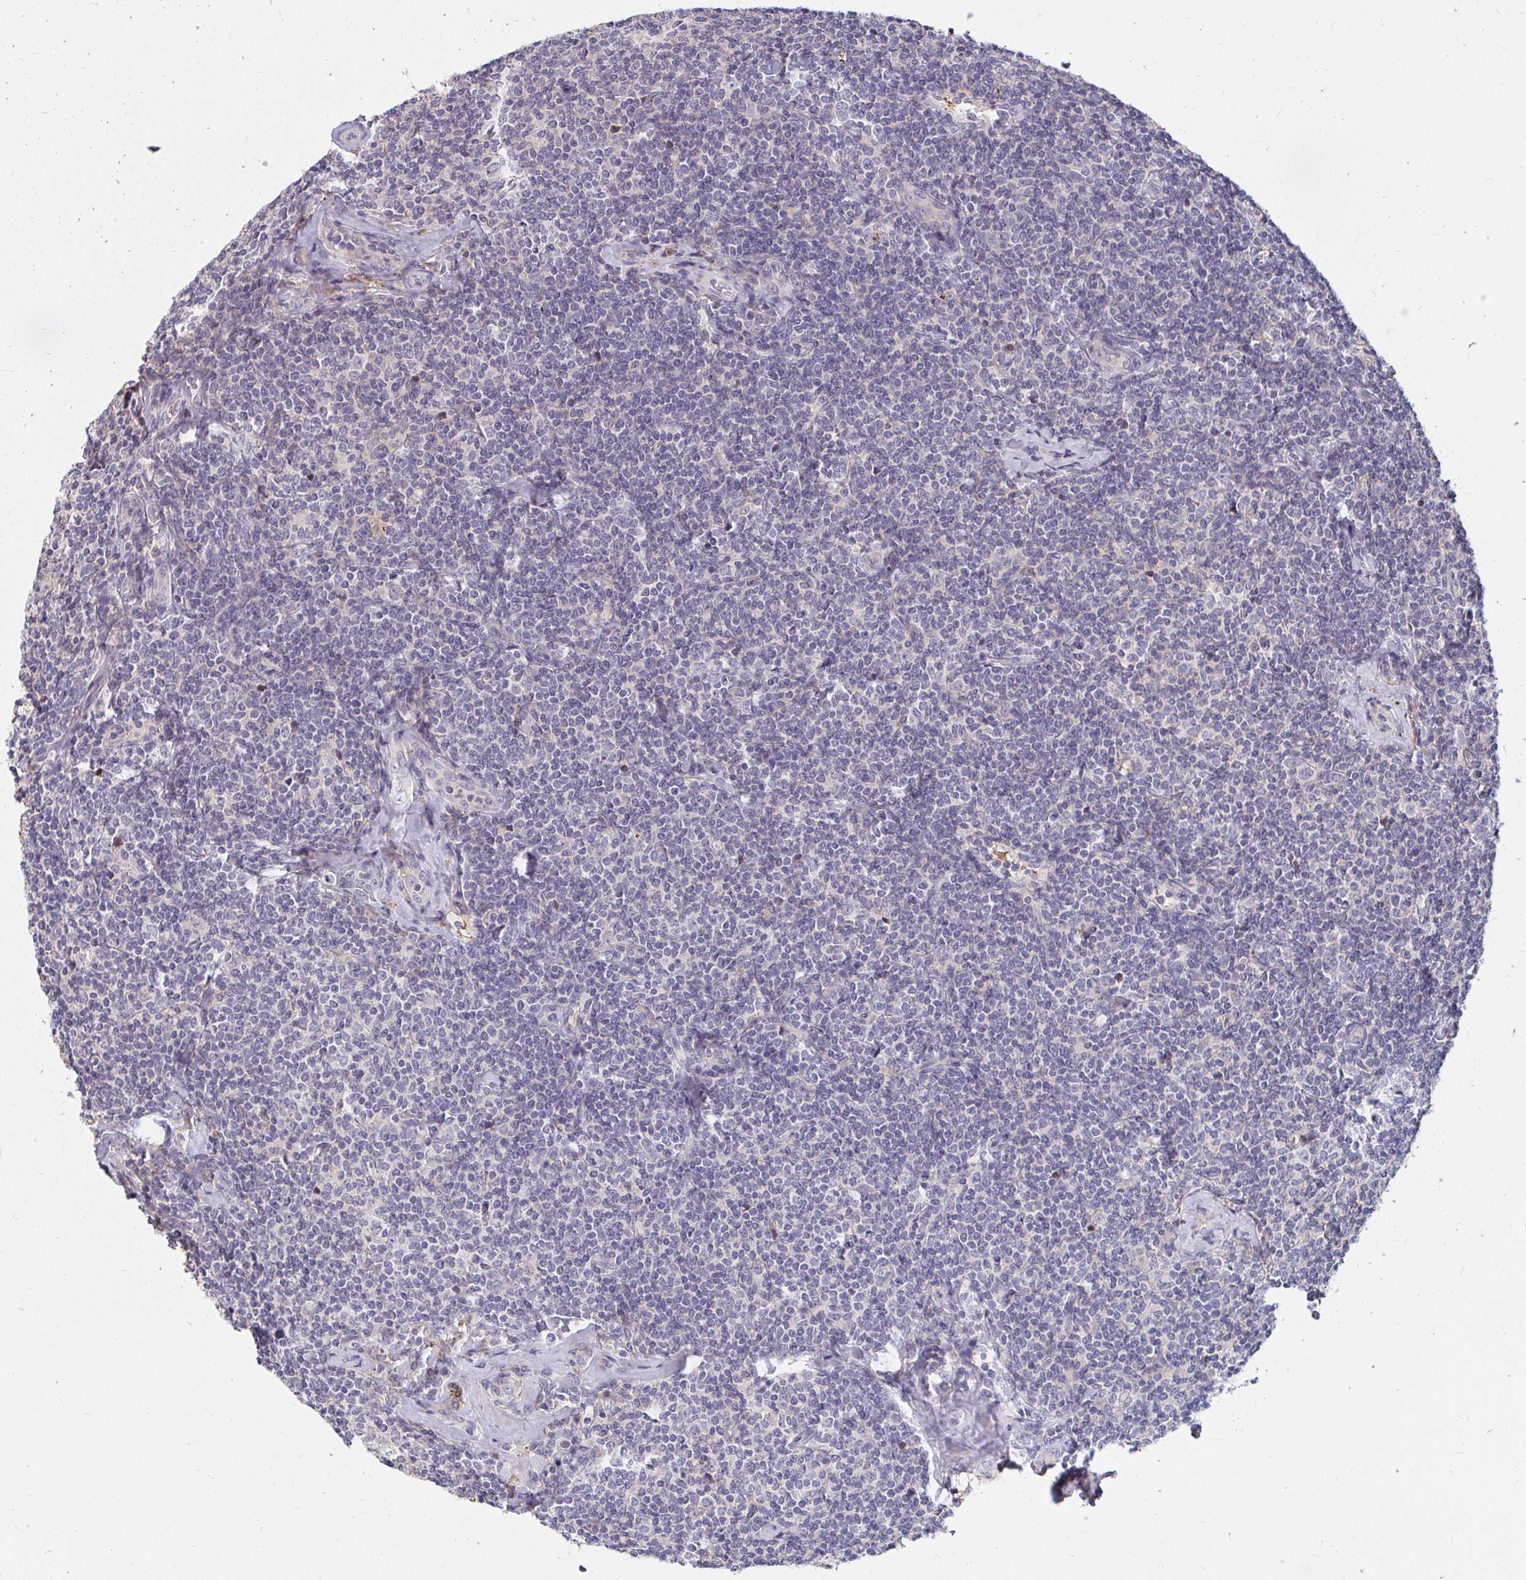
{"staining": {"intensity": "negative", "quantity": "none", "location": "none"}, "tissue": "lymphoma", "cell_type": "Tumor cells", "image_type": "cancer", "snomed": [{"axis": "morphology", "description": "Malignant lymphoma, non-Hodgkin's type, Low grade"}, {"axis": "topography", "description": "Lymph node"}], "caption": "IHC of lymphoma shows no expression in tumor cells.", "gene": "LOXL4", "patient": {"sex": "female", "age": 56}}